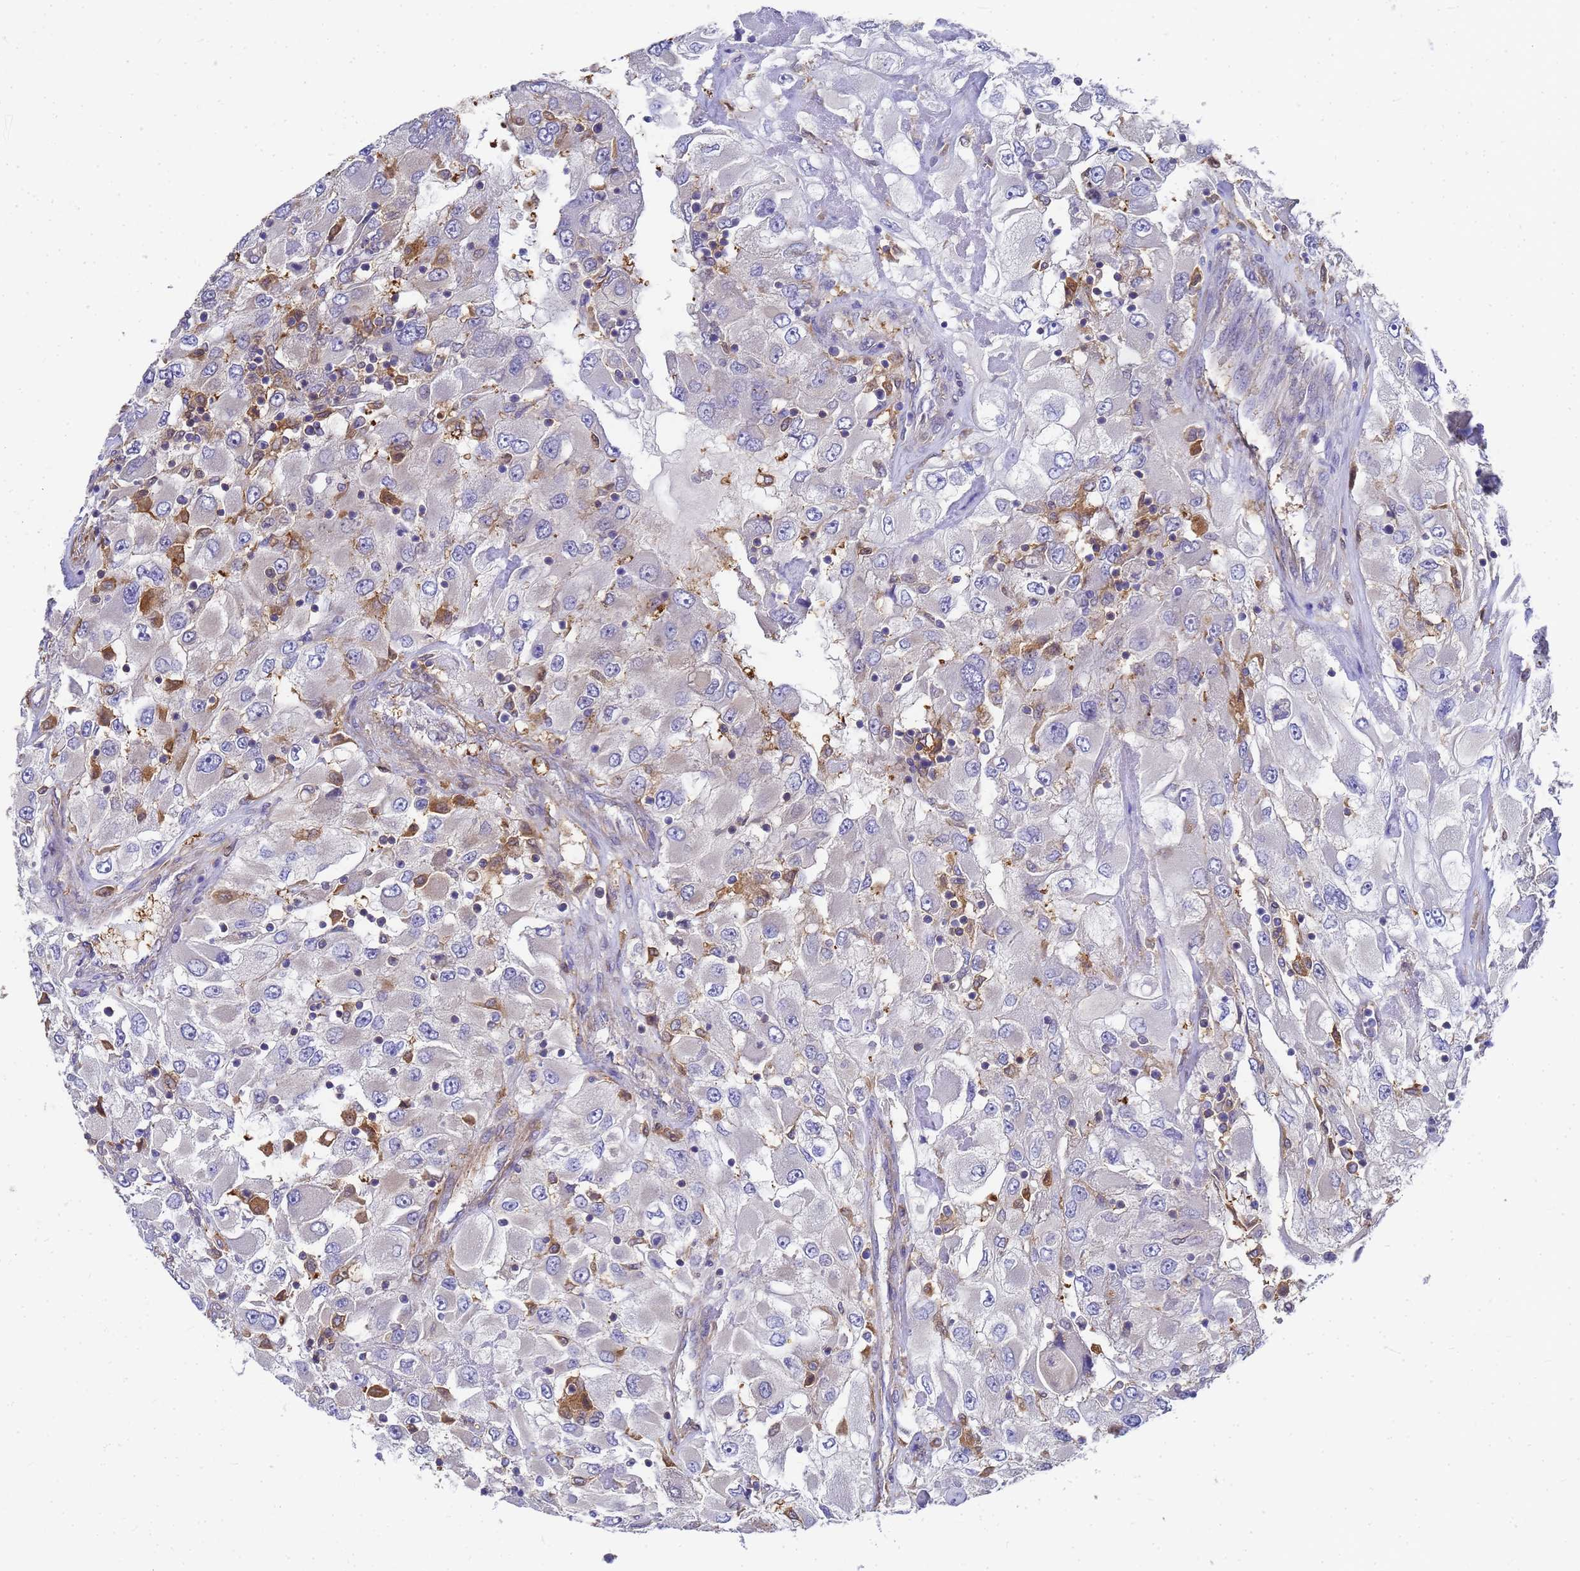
{"staining": {"intensity": "negative", "quantity": "none", "location": "none"}, "tissue": "renal cancer", "cell_type": "Tumor cells", "image_type": "cancer", "snomed": [{"axis": "morphology", "description": "Adenocarcinoma, NOS"}, {"axis": "topography", "description": "Kidney"}], "caption": "Adenocarcinoma (renal) was stained to show a protein in brown. There is no significant expression in tumor cells.", "gene": "SLC35E2B", "patient": {"sex": "female", "age": 52}}